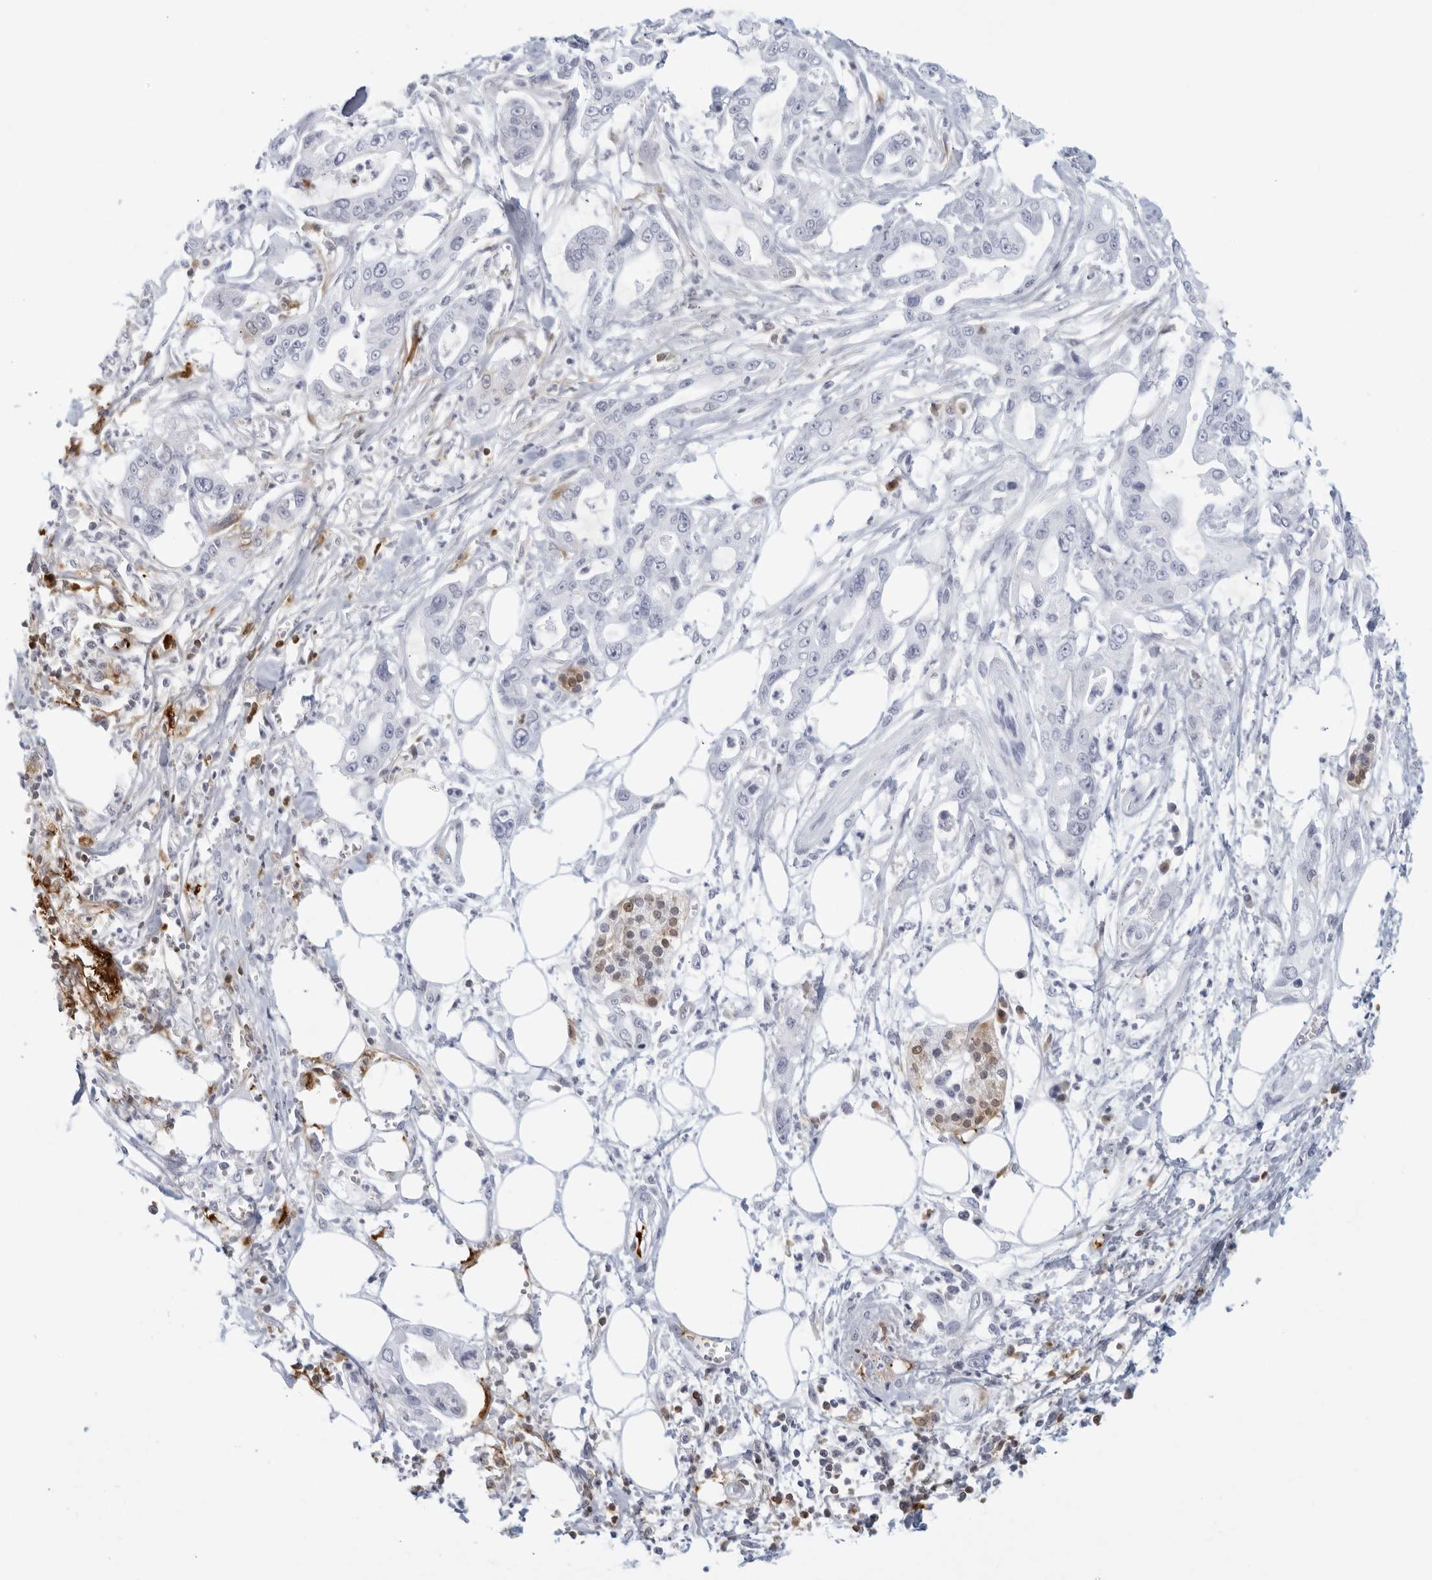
{"staining": {"intensity": "weak", "quantity": "<25%", "location": "cytoplasmic/membranous"}, "tissue": "pancreatic cancer", "cell_type": "Tumor cells", "image_type": "cancer", "snomed": [{"axis": "morphology", "description": "Adenocarcinoma, NOS"}, {"axis": "topography", "description": "Pancreas"}], "caption": "There is no significant positivity in tumor cells of adenocarcinoma (pancreatic). (Brightfield microscopy of DAB (3,3'-diaminobenzidine) immunohistochemistry at high magnification).", "gene": "FGG", "patient": {"sex": "male", "age": 68}}